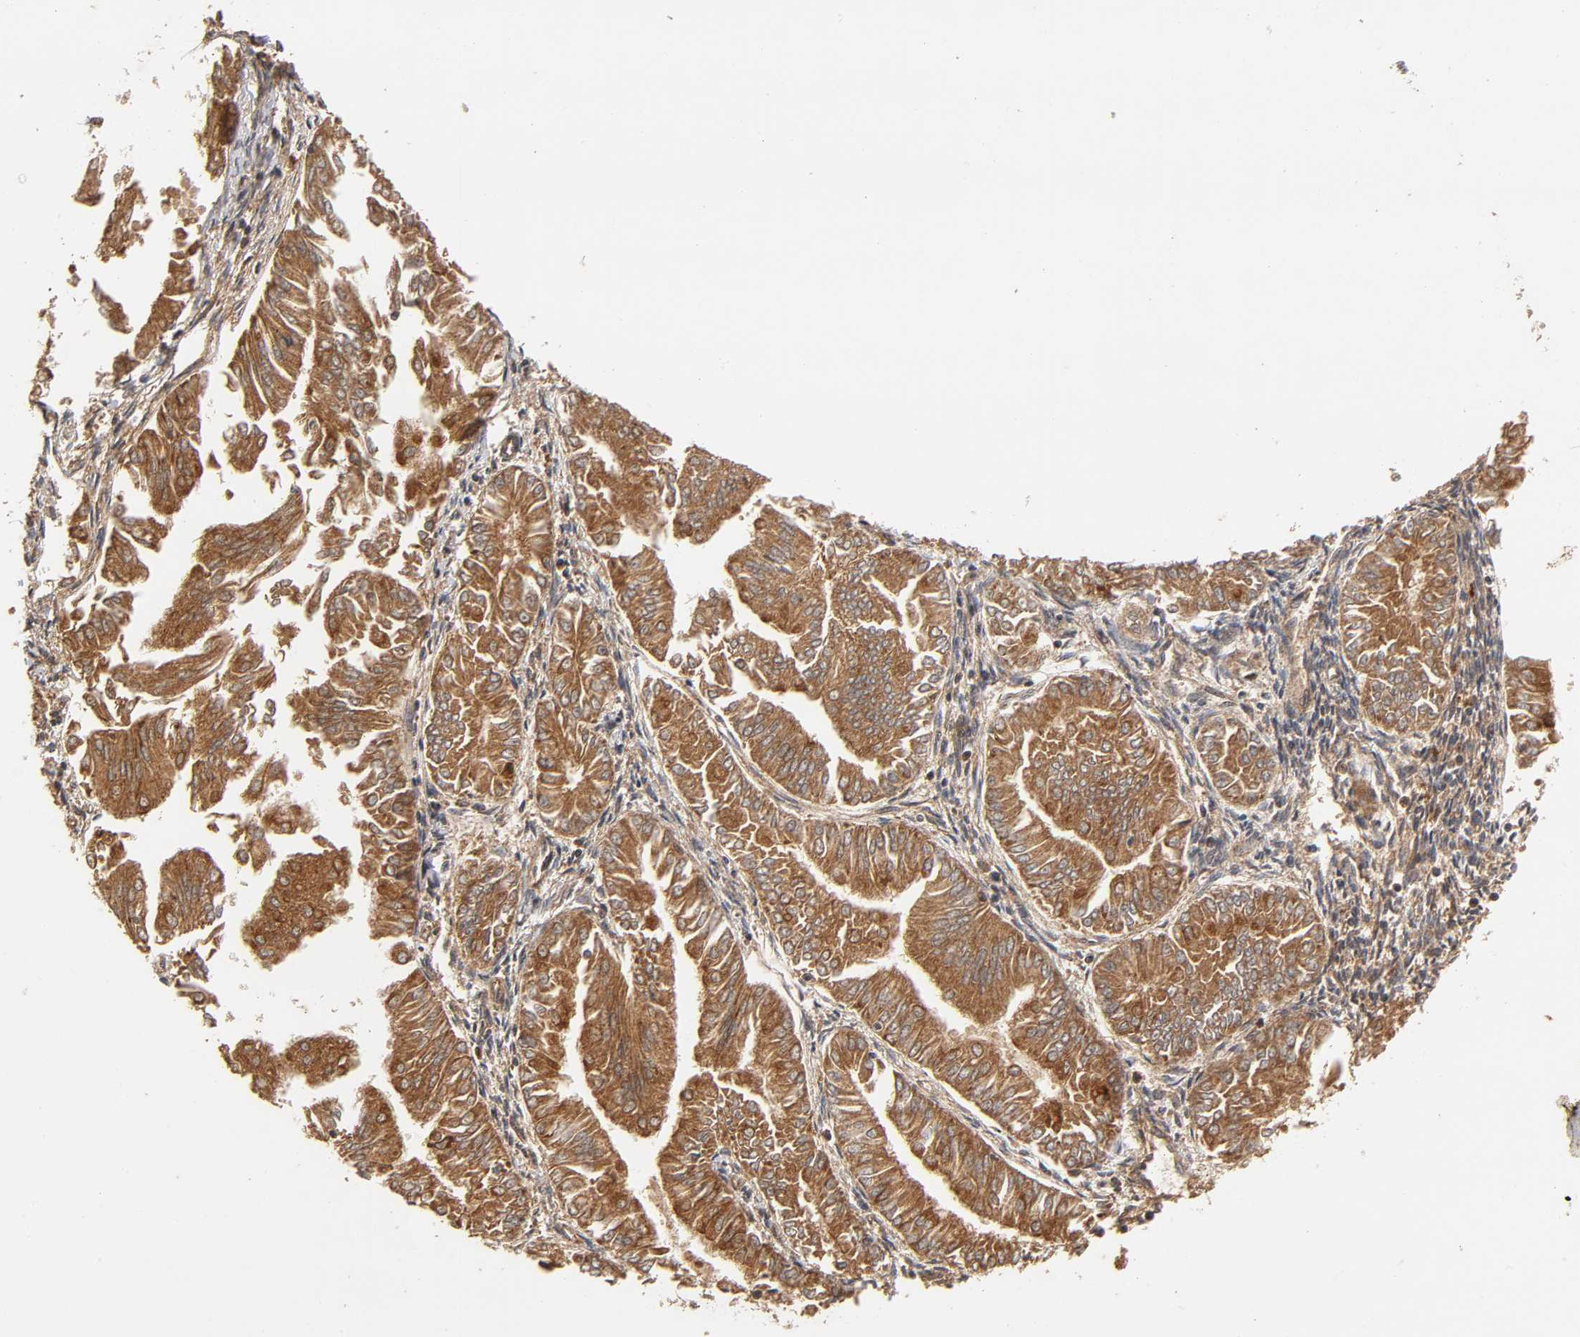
{"staining": {"intensity": "strong", "quantity": ">75%", "location": "cytoplasmic/membranous"}, "tissue": "endometrial cancer", "cell_type": "Tumor cells", "image_type": "cancer", "snomed": [{"axis": "morphology", "description": "Adenocarcinoma, NOS"}, {"axis": "topography", "description": "Endometrium"}], "caption": "Protein staining of adenocarcinoma (endometrial) tissue exhibits strong cytoplasmic/membranous staining in approximately >75% of tumor cells. The protein is stained brown, and the nuclei are stained in blue (DAB (3,3'-diaminobenzidine) IHC with brightfield microscopy, high magnification).", "gene": "IKBKB", "patient": {"sex": "female", "age": 53}}